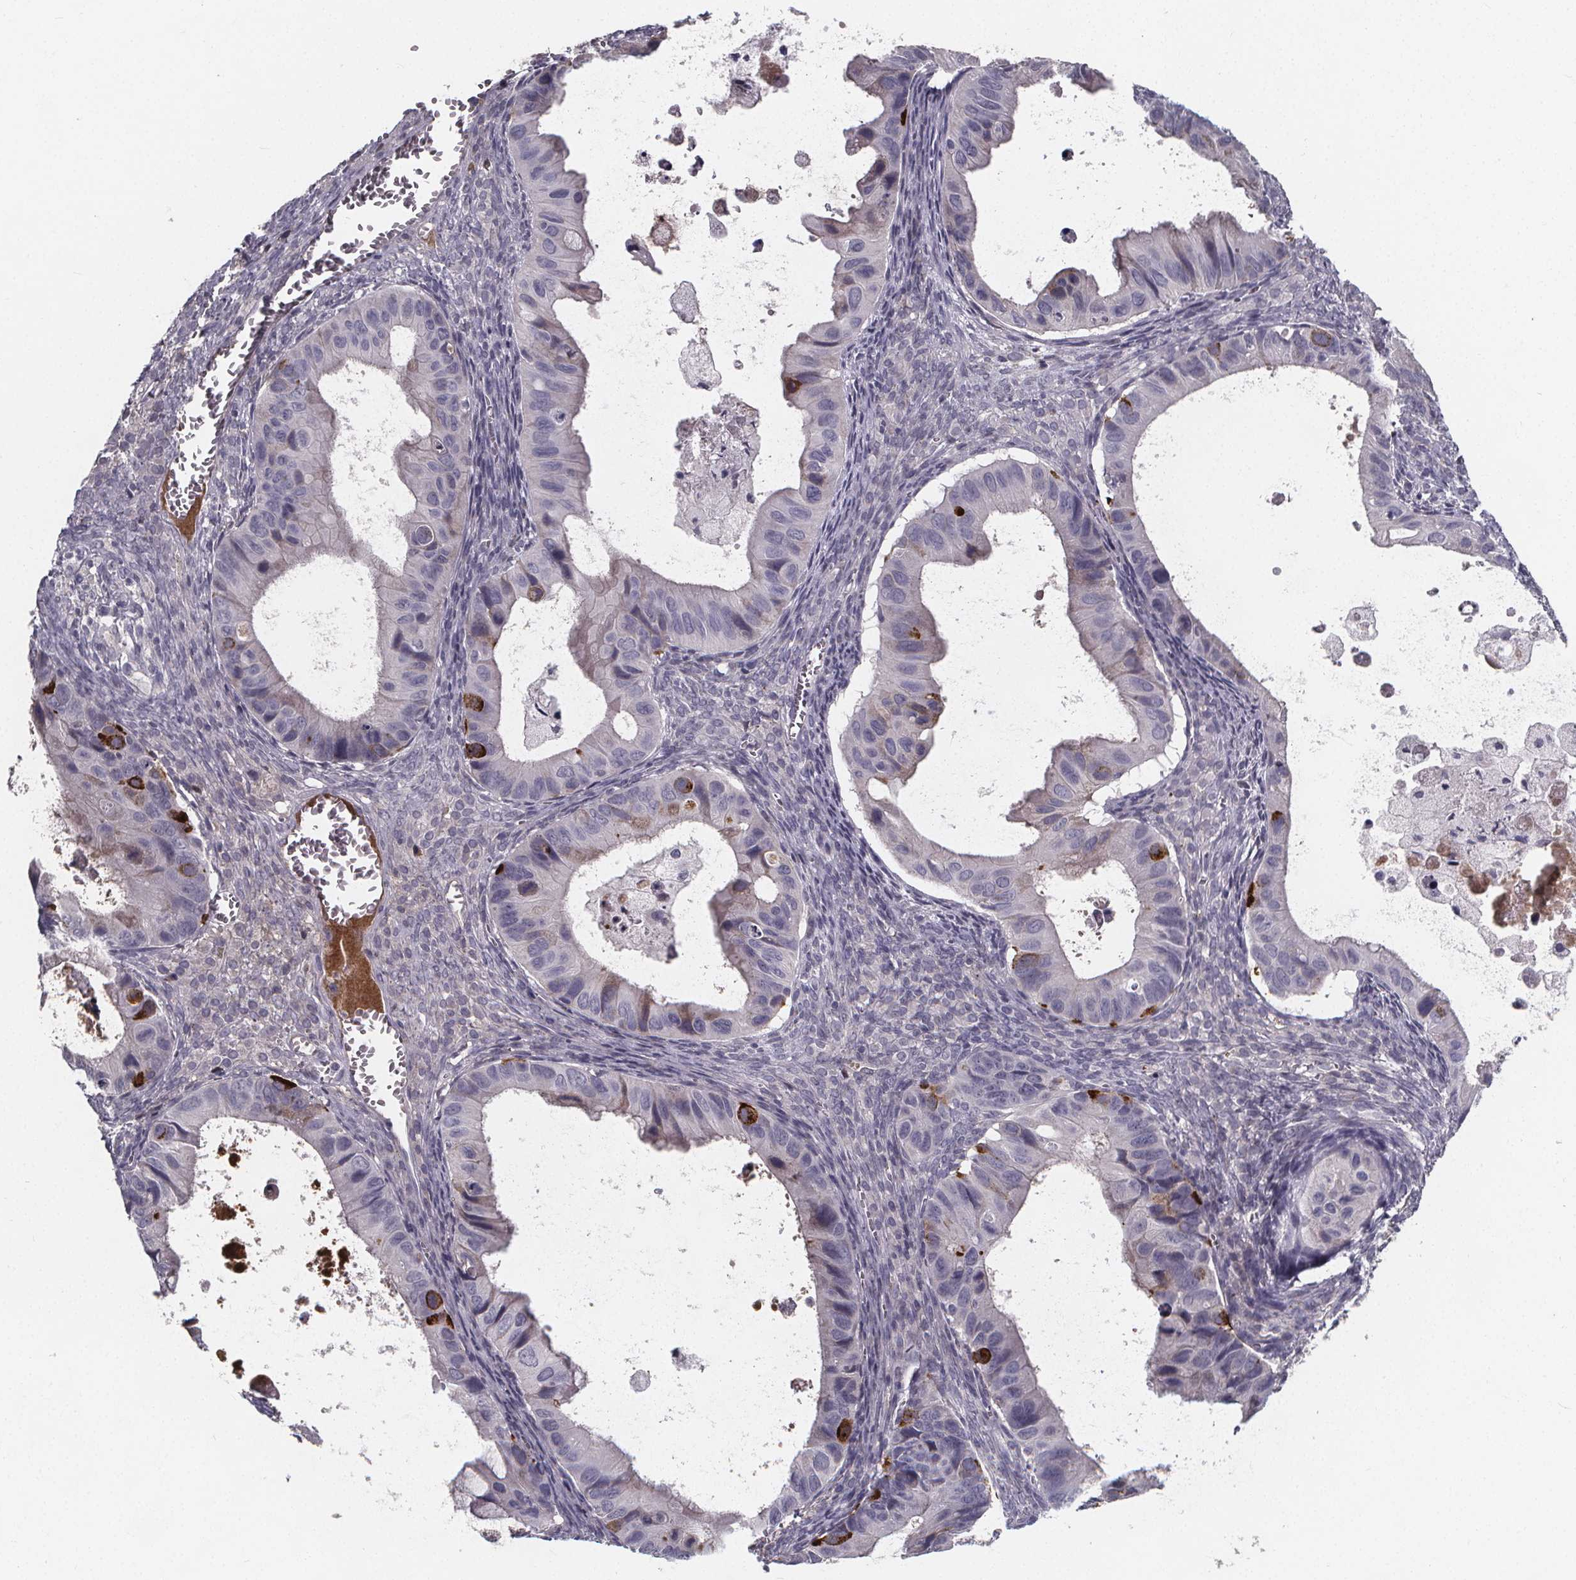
{"staining": {"intensity": "strong", "quantity": "<25%", "location": "cytoplasmic/membranous"}, "tissue": "ovarian cancer", "cell_type": "Tumor cells", "image_type": "cancer", "snomed": [{"axis": "morphology", "description": "Cystadenocarcinoma, mucinous, NOS"}, {"axis": "topography", "description": "Ovary"}], "caption": "This is an image of immunohistochemistry (IHC) staining of ovarian cancer (mucinous cystadenocarcinoma), which shows strong staining in the cytoplasmic/membranous of tumor cells.", "gene": "AGT", "patient": {"sex": "female", "age": 64}}